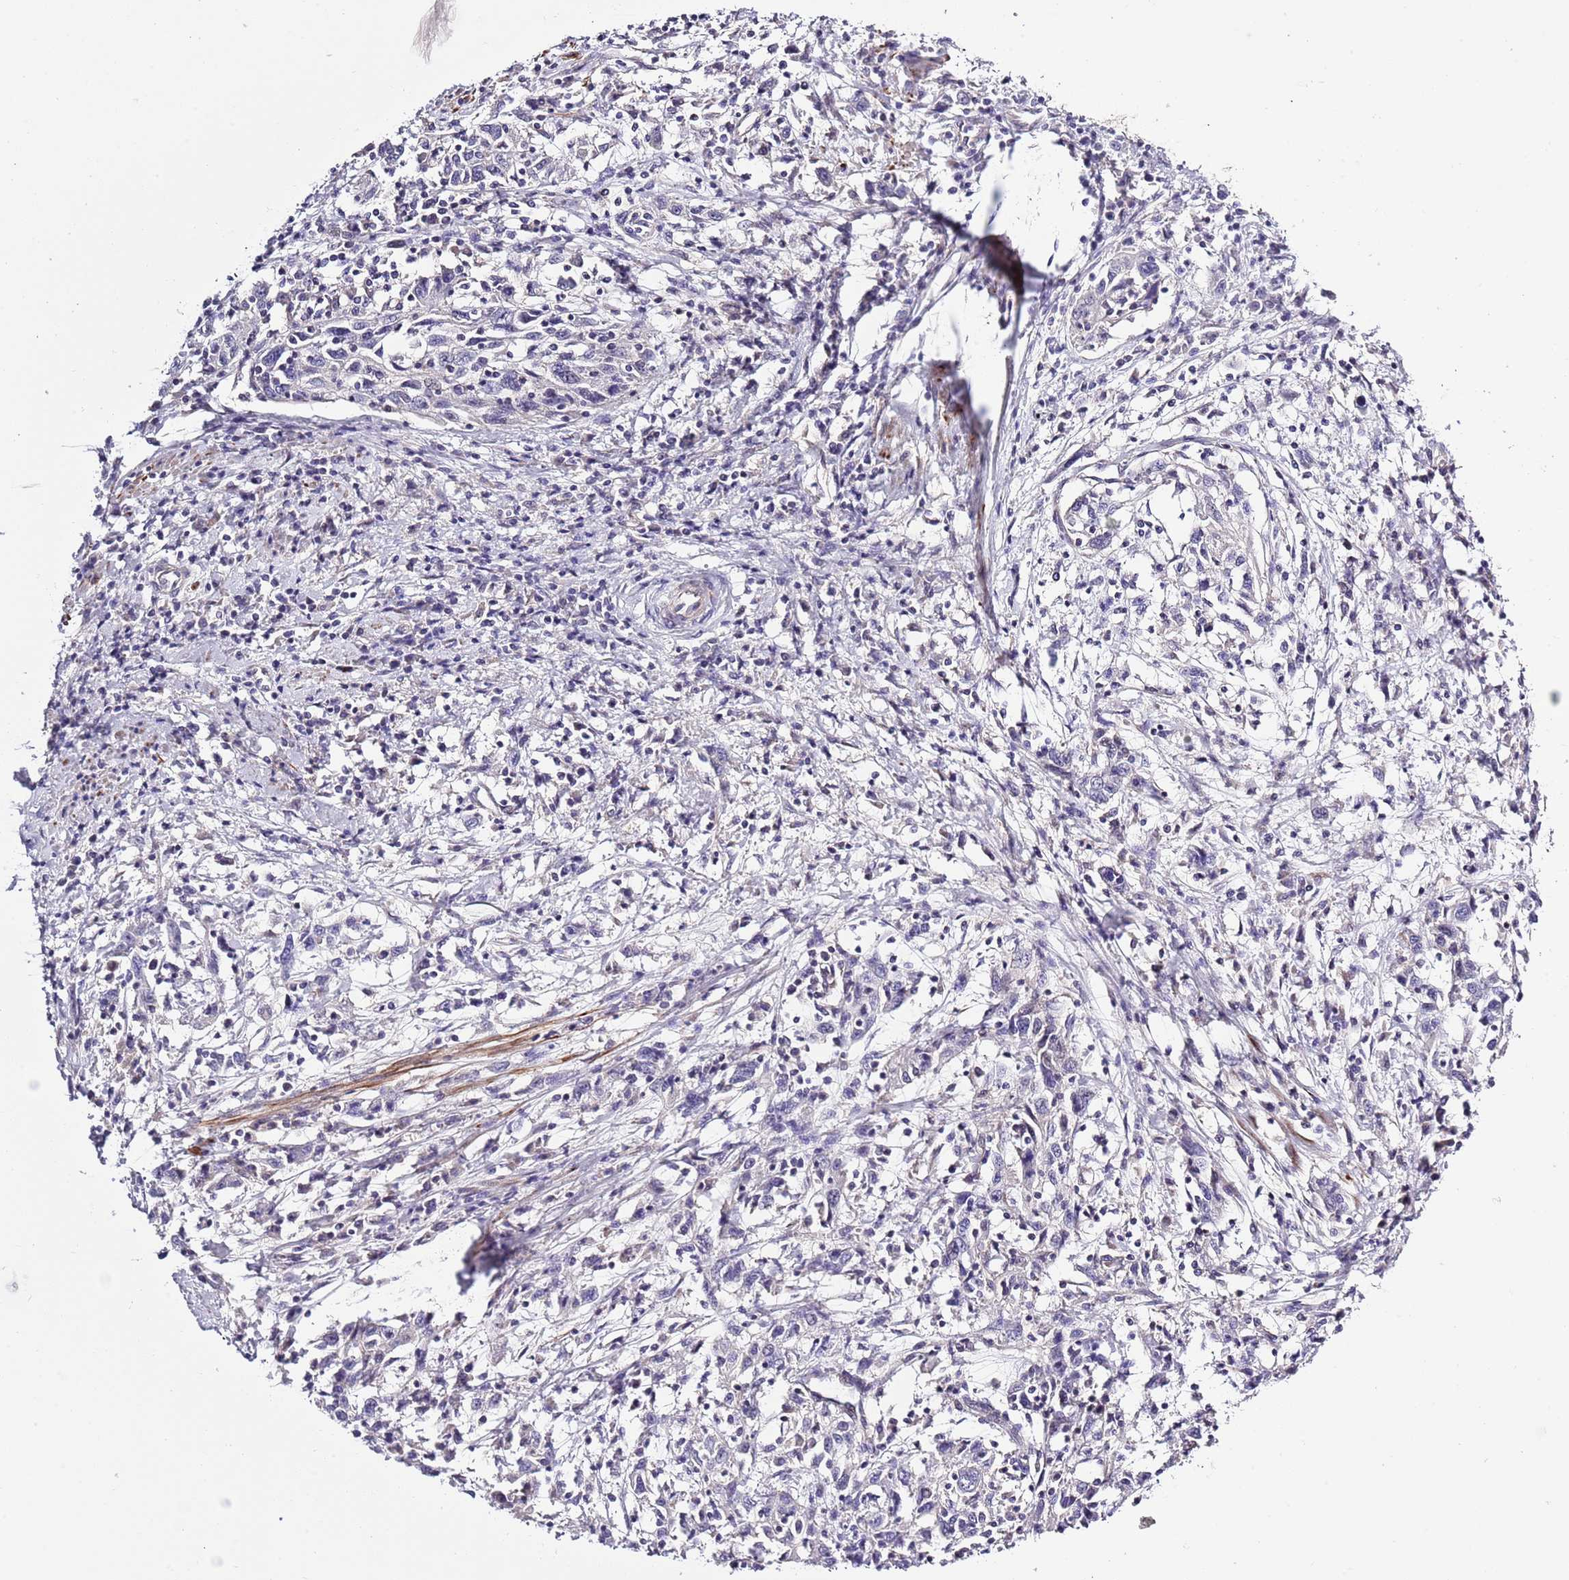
{"staining": {"intensity": "negative", "quantity": "none", "location": "none"}, "tissue": "cervical cancer", "cell_type": "Tumor cells", "image_type": "cancer", "snomed": [{"axis": "morphology", "description": "Squamous cell carcinoma, NOS"}, {"axis": "topography", "description": "Cervix"}], "caption": "Immunohistochemistry (IHC) image of neoplastic tissue: human cervical cancer stained with DAB (3,3'-diaminobenzidine) reveals no significant protein staining in tumor cells.", "gene": "NET1", "patient": {"sex": "female", "age": 46}}